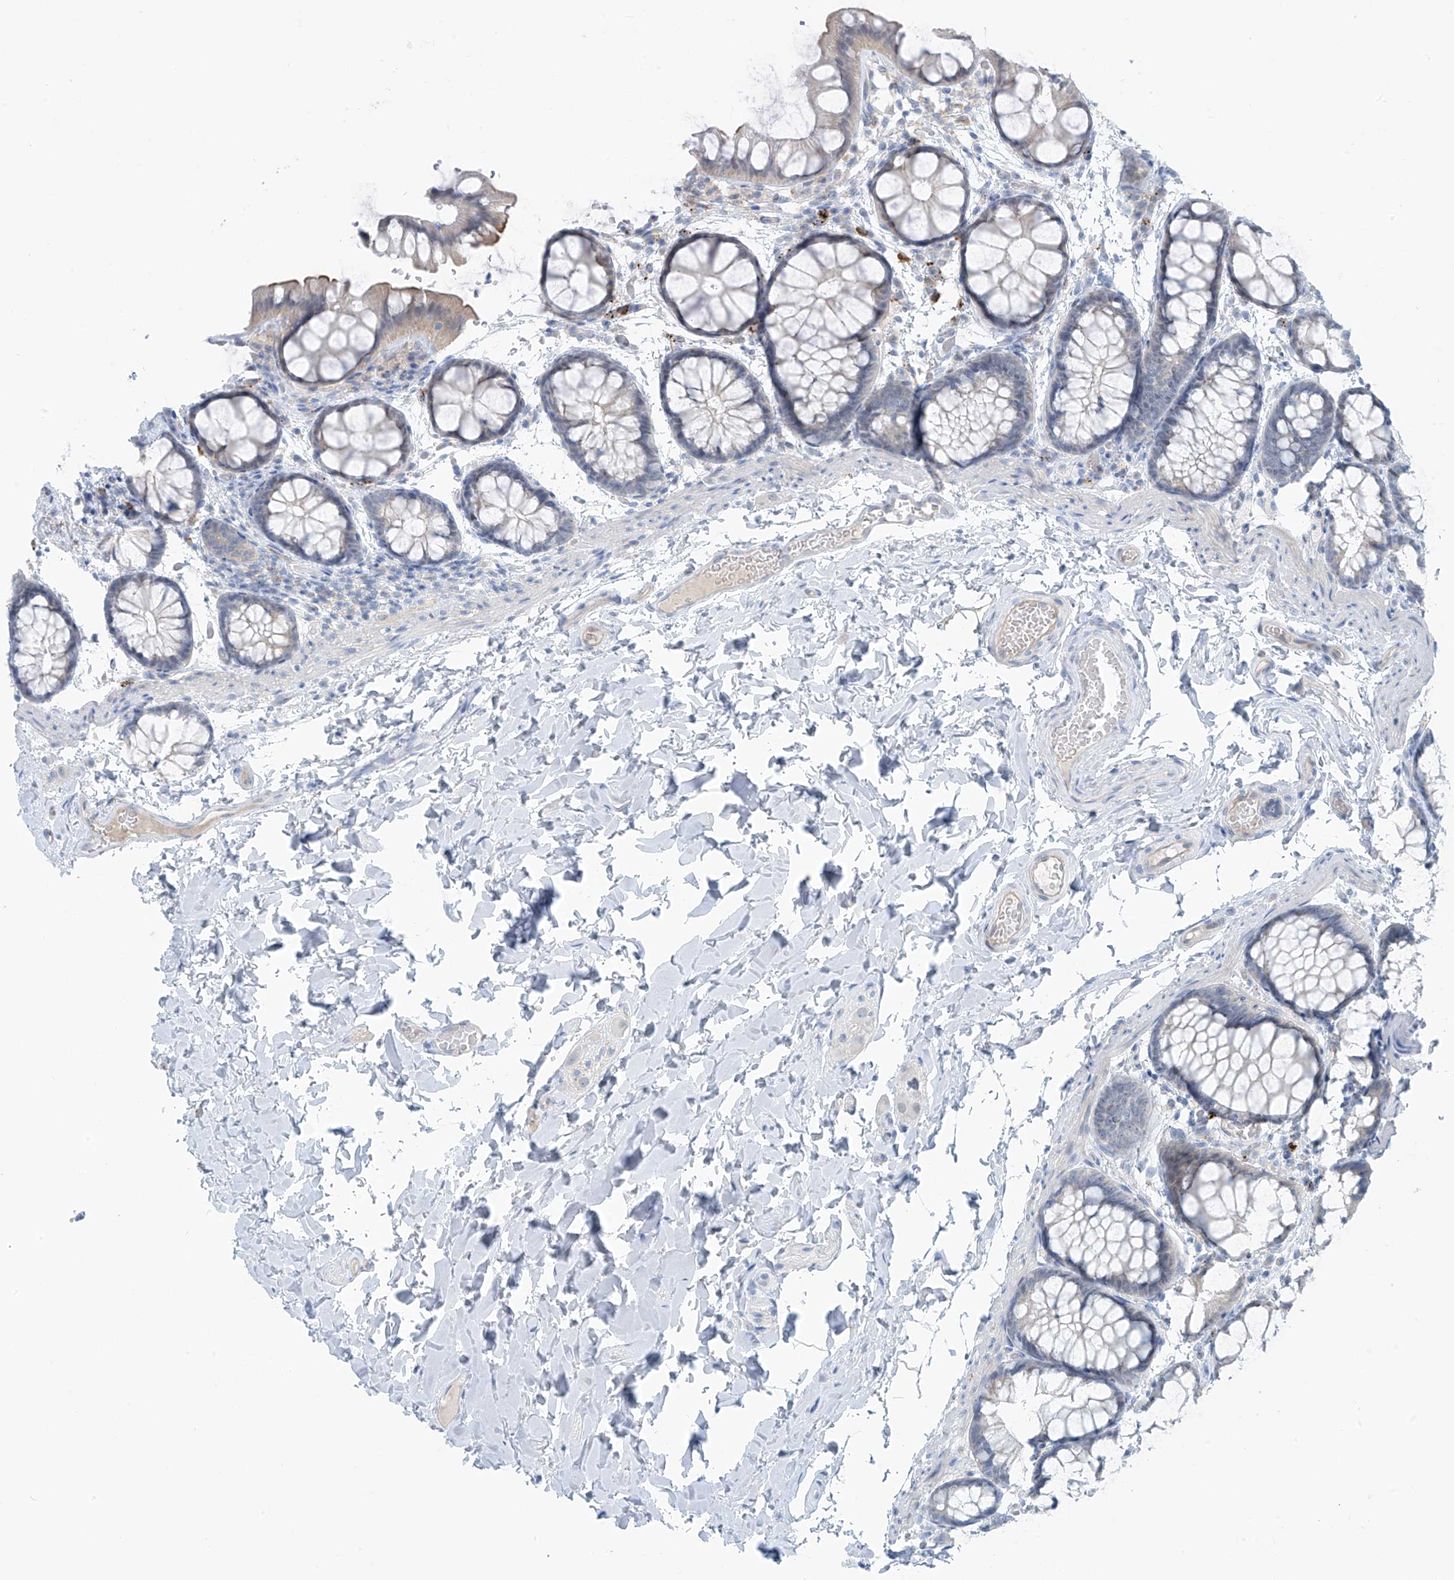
{"staining": {"intensity": "negative", "quantity": "none", "location": "none"}, "tissue": "colon", "cell_type": "Endothelial cells", "image_type": "normal", "snomed": [{"axis": "morphology", "description": "Normal tissue, NOS"}, {"axis": "topography", "description": "Colon"}], "caption": "Protein analysis of unremarkable colon shows no significant positivity in endothelial cells.", "gene": "ZNF793", "patient": {"sex": "male", "age": 47}}